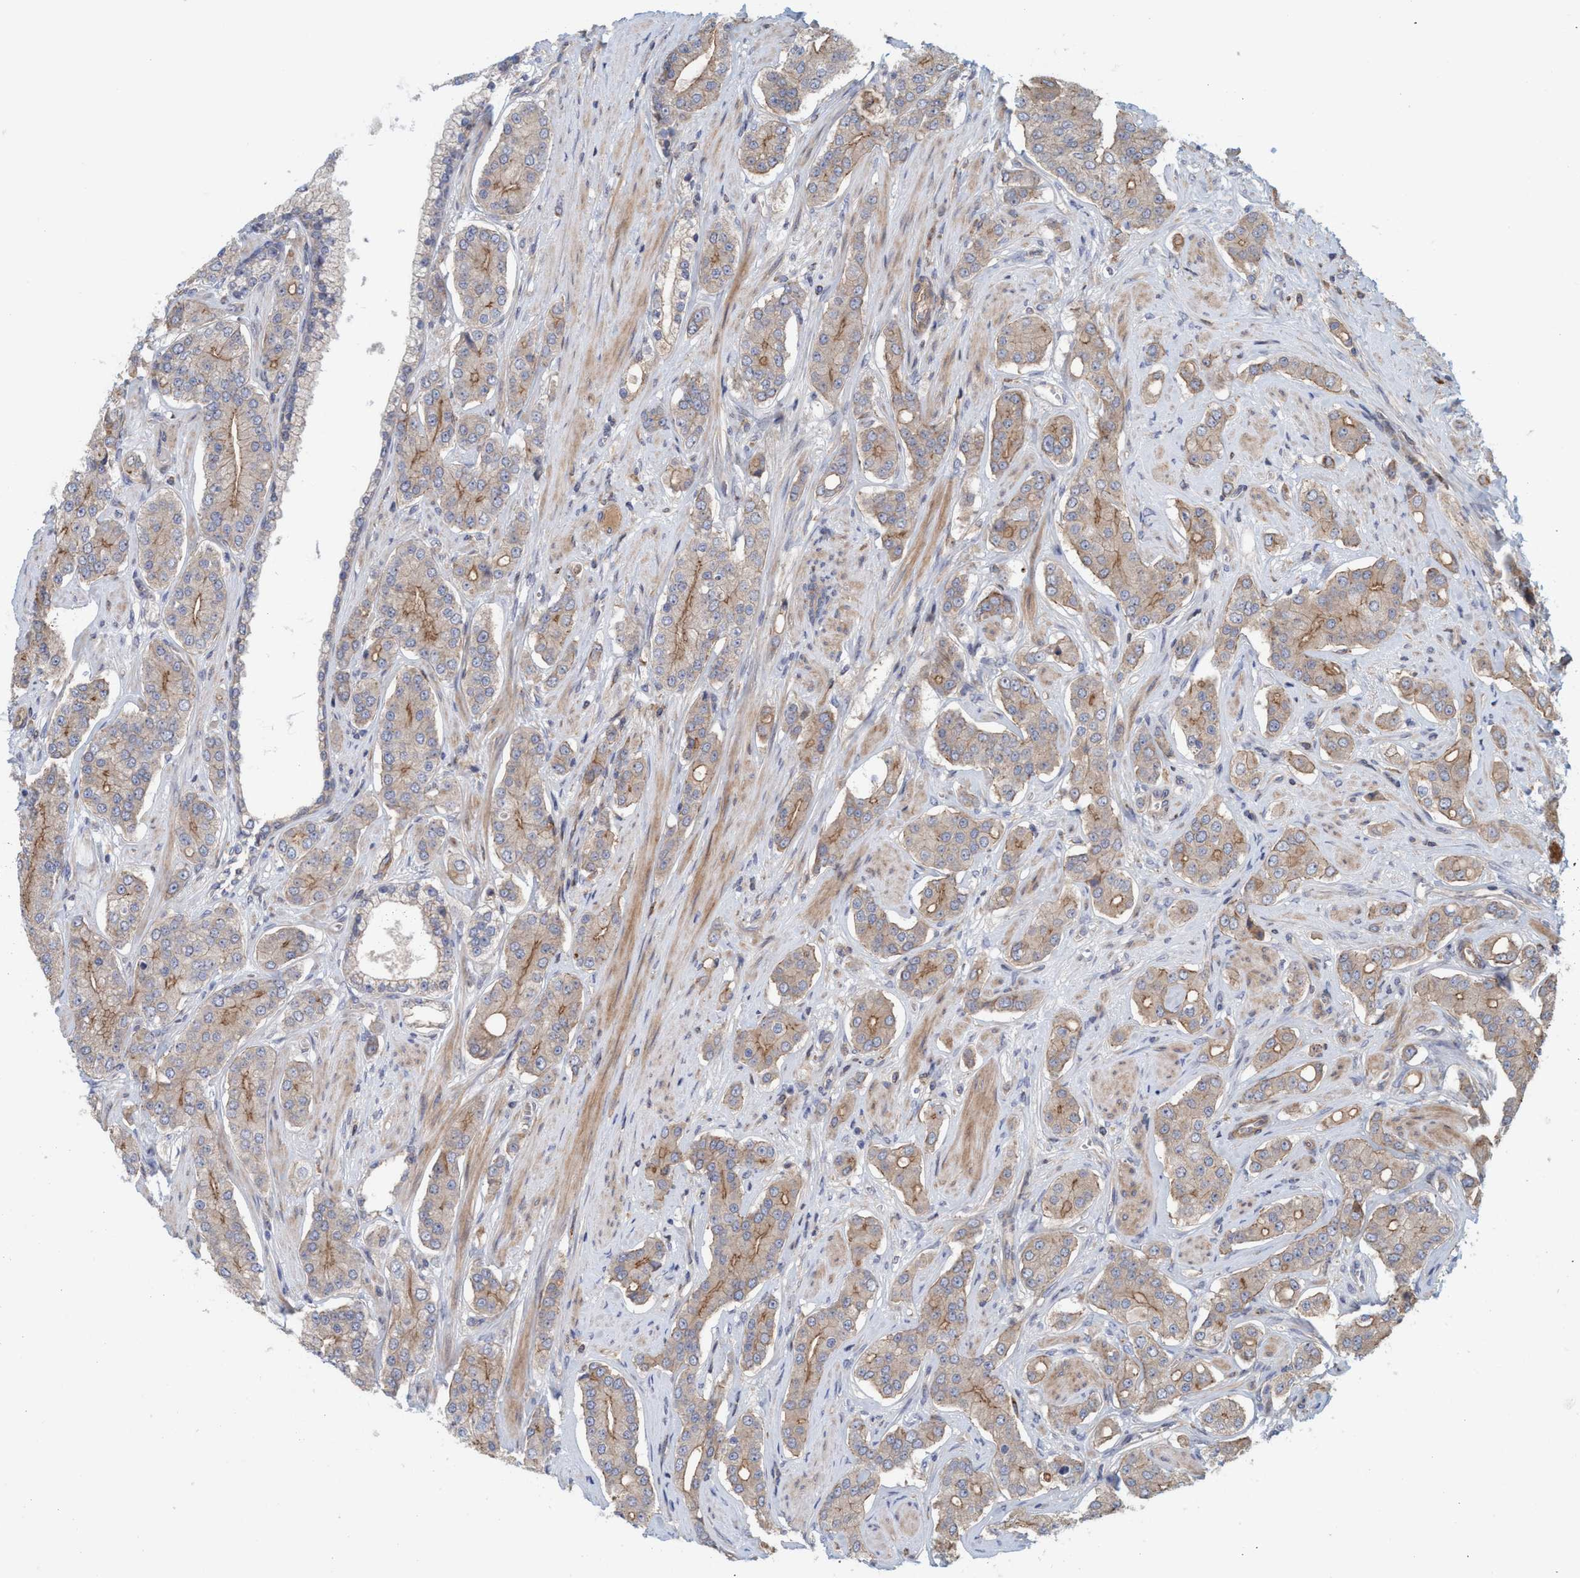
{"staining": {"intensity": "moderate", "quantity": ">75%", "location": "cytoplasmic/membranous"}, "tissue": "prostate cancer", "cell_type": "Tumor cells", "image_type": "cancer", "snomed": [{"axis": "morphology", "description": "Adenocarcinoma, High grade"}, {"axis": "topography", "description": "Prostate"}], "caption": "This photomicrograph exhibits adenocarcinoma (high-grade) (prostate) stained with immunohistochemistry to label a protein in brown. The cytoplasmic/membranous of tumor cells show moderate positivity for the protein. Nuclei are counter-stained blue.", "gene": "SPECC1", "patient": {"sex": "male", "age": 71}}